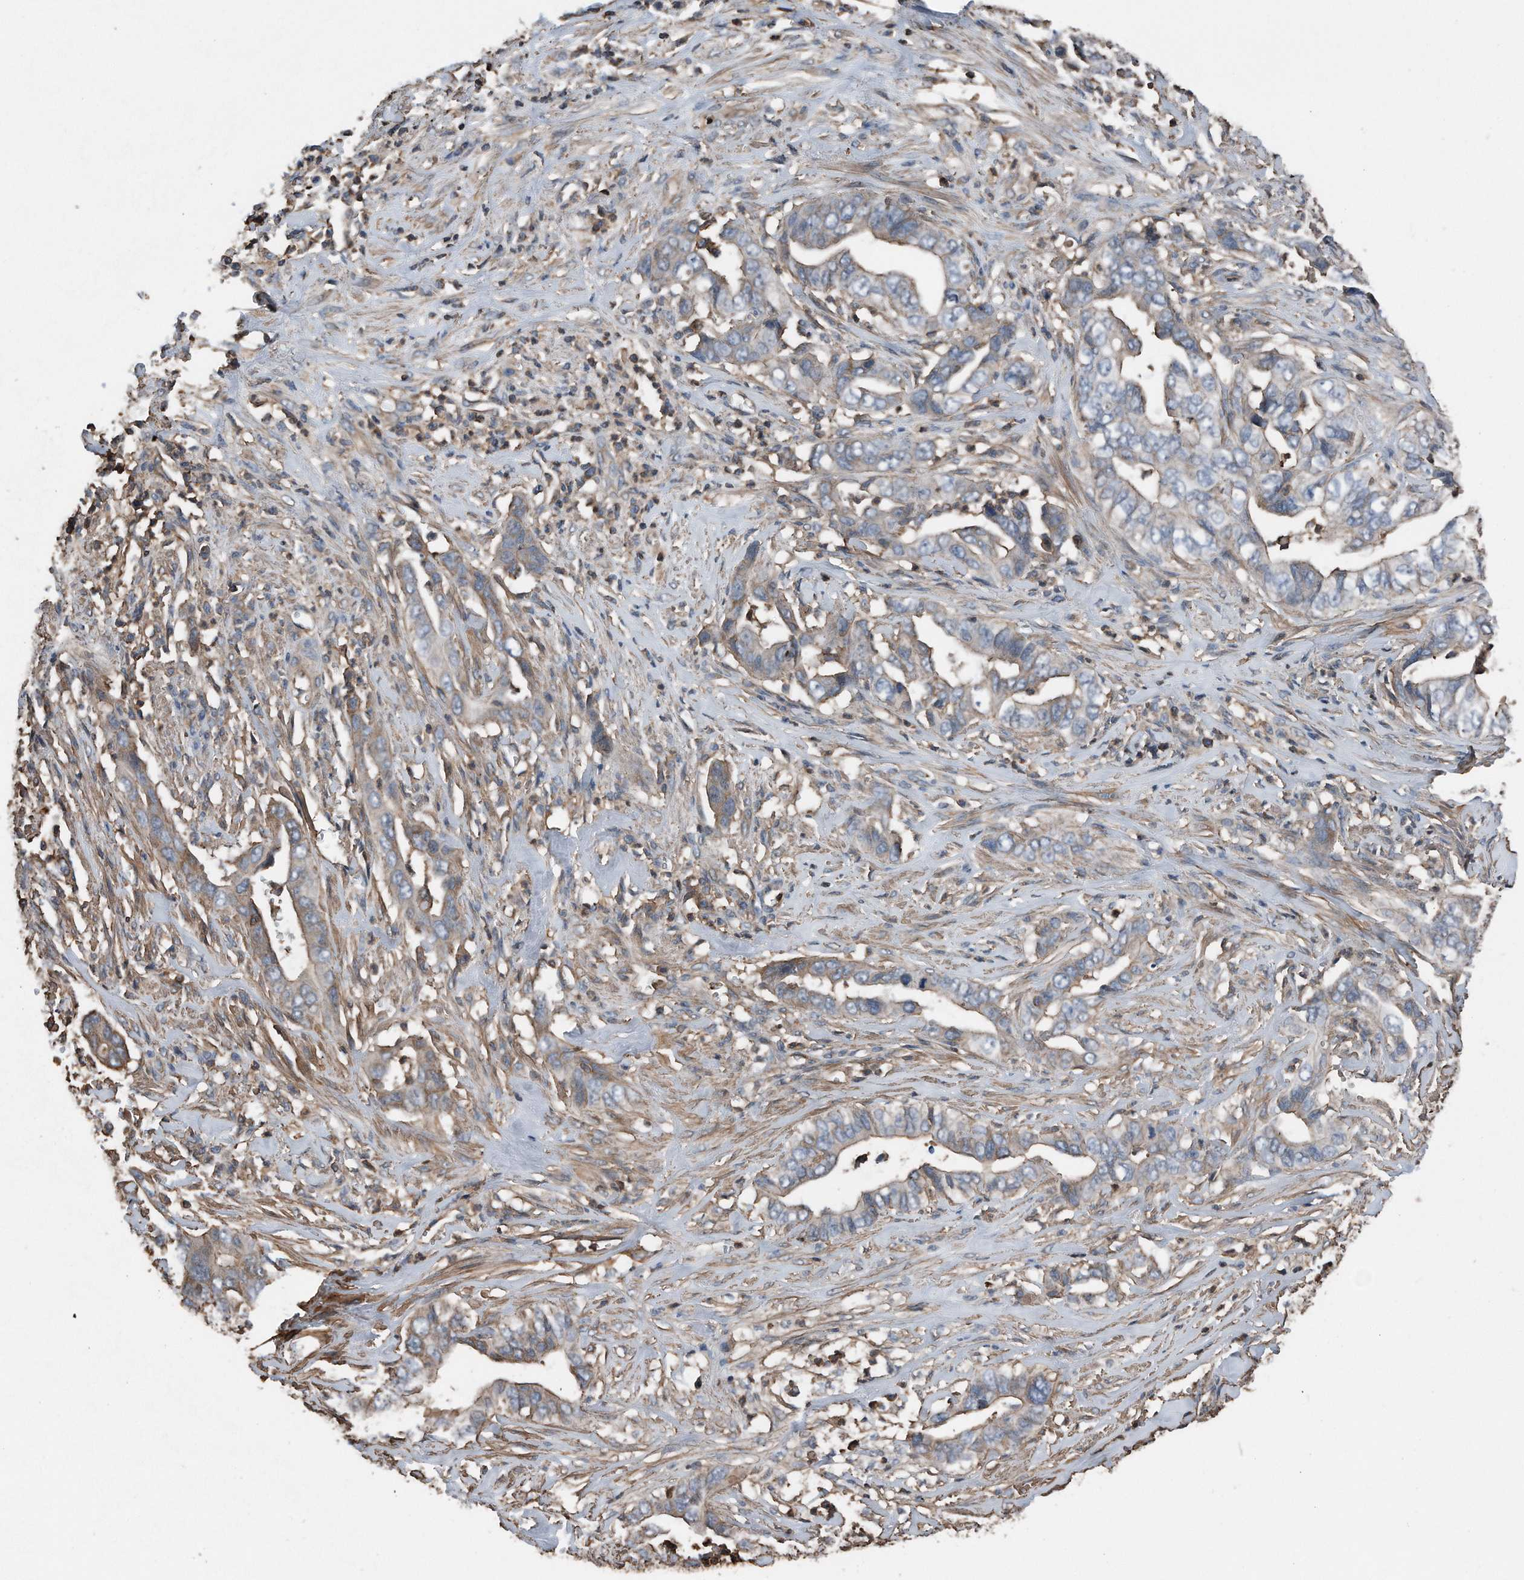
{"staining": {"intensity": "weak", "quantity": "25%-75%", "location": "cytoplasmic/membranous"}, "tissue": "liver cancer", "cell_type": "Tumor cells", "image_type": "cancer", "snomed": [{"axis": "morphology", "description": "Cholangiocarcinoma"}, {"axis": "topography", "description": "Liver"}], "caption": "DAB immunohistochemical staining of liver cancer reveals weak cytoplasmic/membranous protein expression in about 25%-75% of tumor cells.", "gene": "RSPO3", "patient": {"sex": "female", "age": 79}}